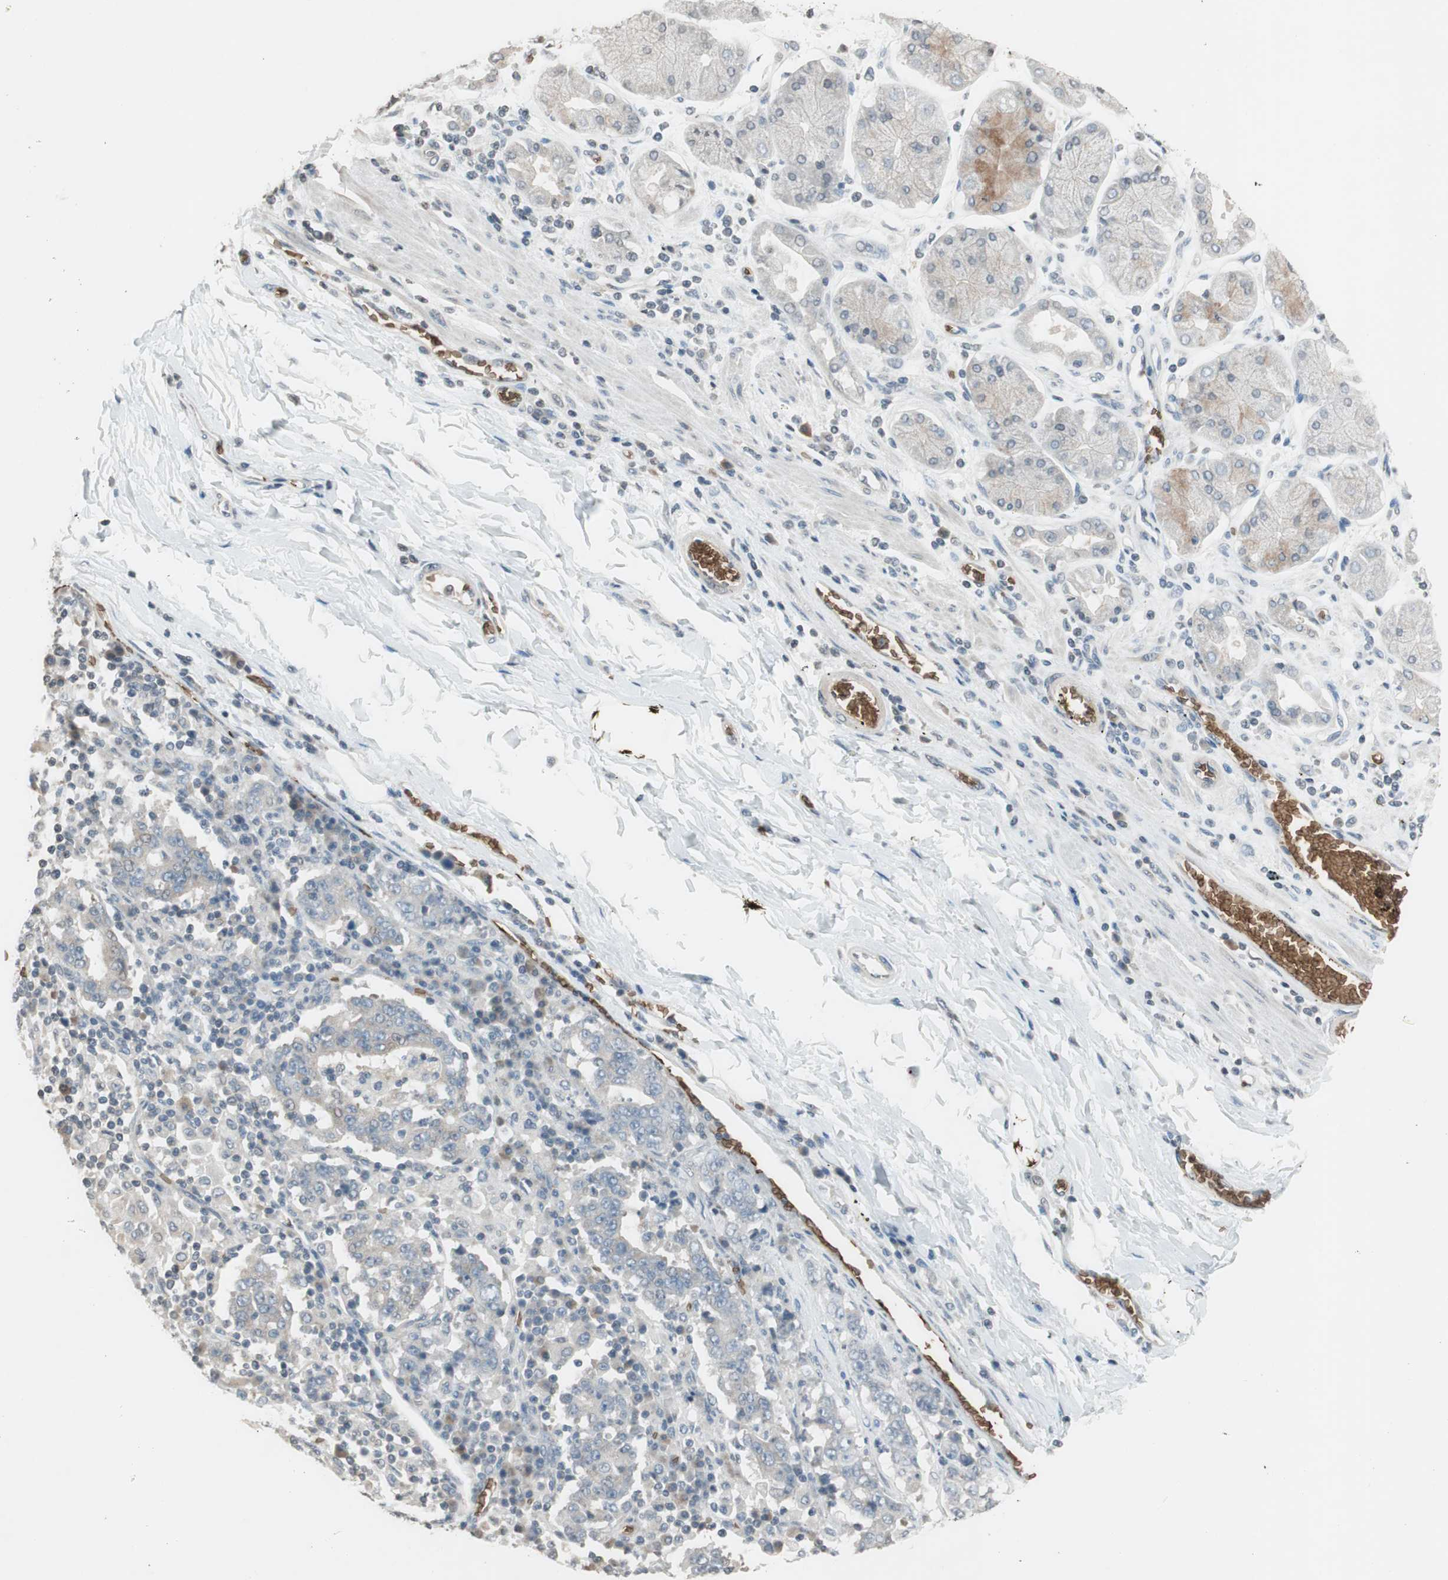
{"staining": {"intensity": "negative", "quantity": "none", "location": "none"}, "tissue": "stomach cancer", "cell_type": "Tumor cells", "image_type": "cancer", "snomed": [{"axis": "morphology", "description": "Normal tissue, NOS"}, {"axis": "morphology", "description": "Adenocarcinoma, NOS"}, {"axis": "topography", "description": "Stomach, upper"}, {"axis": "topography", "description": "Stomach"}], "caption": "Immunohistochemical staining of stomach cancer demonstrates no significant positivity in tumor cells.", "gene": "GYPC", "patient": {"sex": "male", "age": 59}}